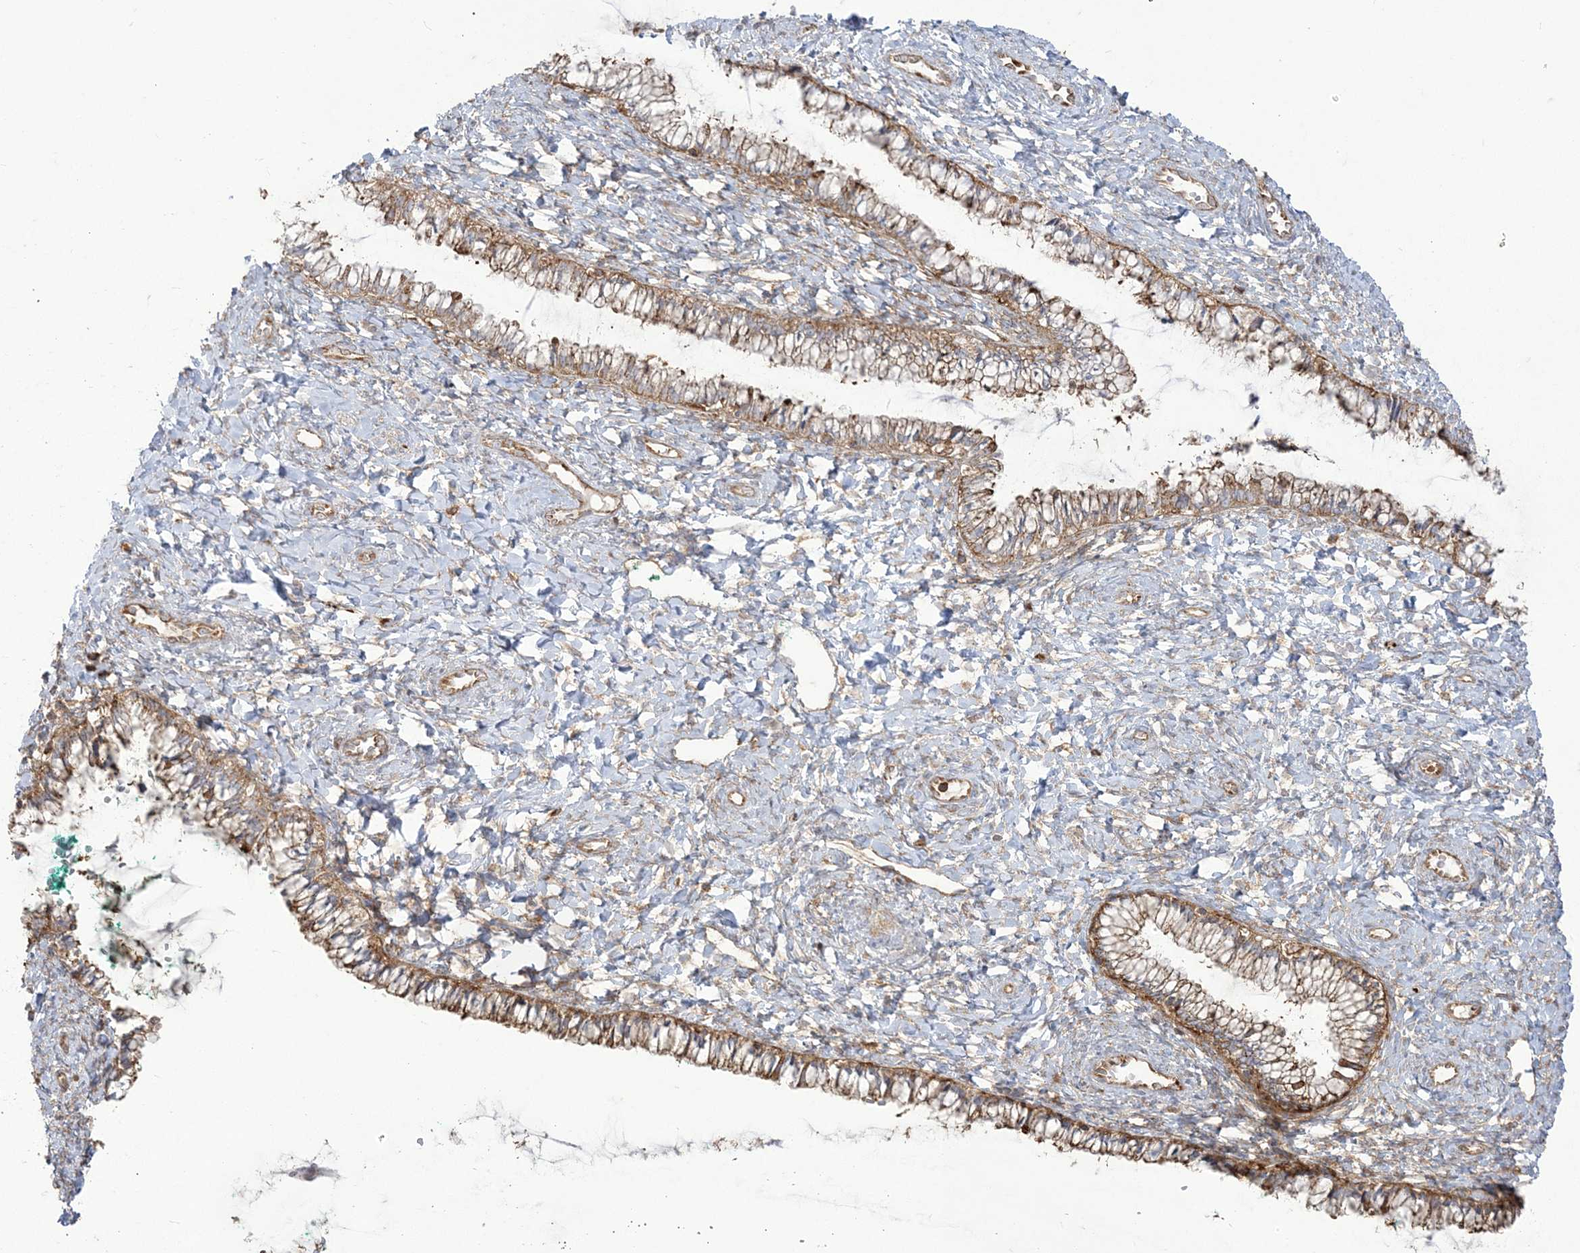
{"staining": {"intensity": "moderate", "quantity": ">75%", "location": "cytoplasmic/membranous"}, "tissue": "cervix", "cell_type": "Glandular cells", "image_type": "normal", "snomed": [{"axis": "morphology", "description": "Normal tissue, NOS"}, {"axis": "morphology", "description": "Adenocarcinoma, NOS"}, {"axis": "topography", "description": "Cervix"}], "caption": "Cervix stained for a protein reveals moderate cytoplasmic/membranous positivity in glandular cells. Using DAB (brown) and hematoxylin (blue) stains, captured at high magnification using brightfield microscopy.", "gene": "DERL3", "patient": {"sex": "female", "age": 29}}